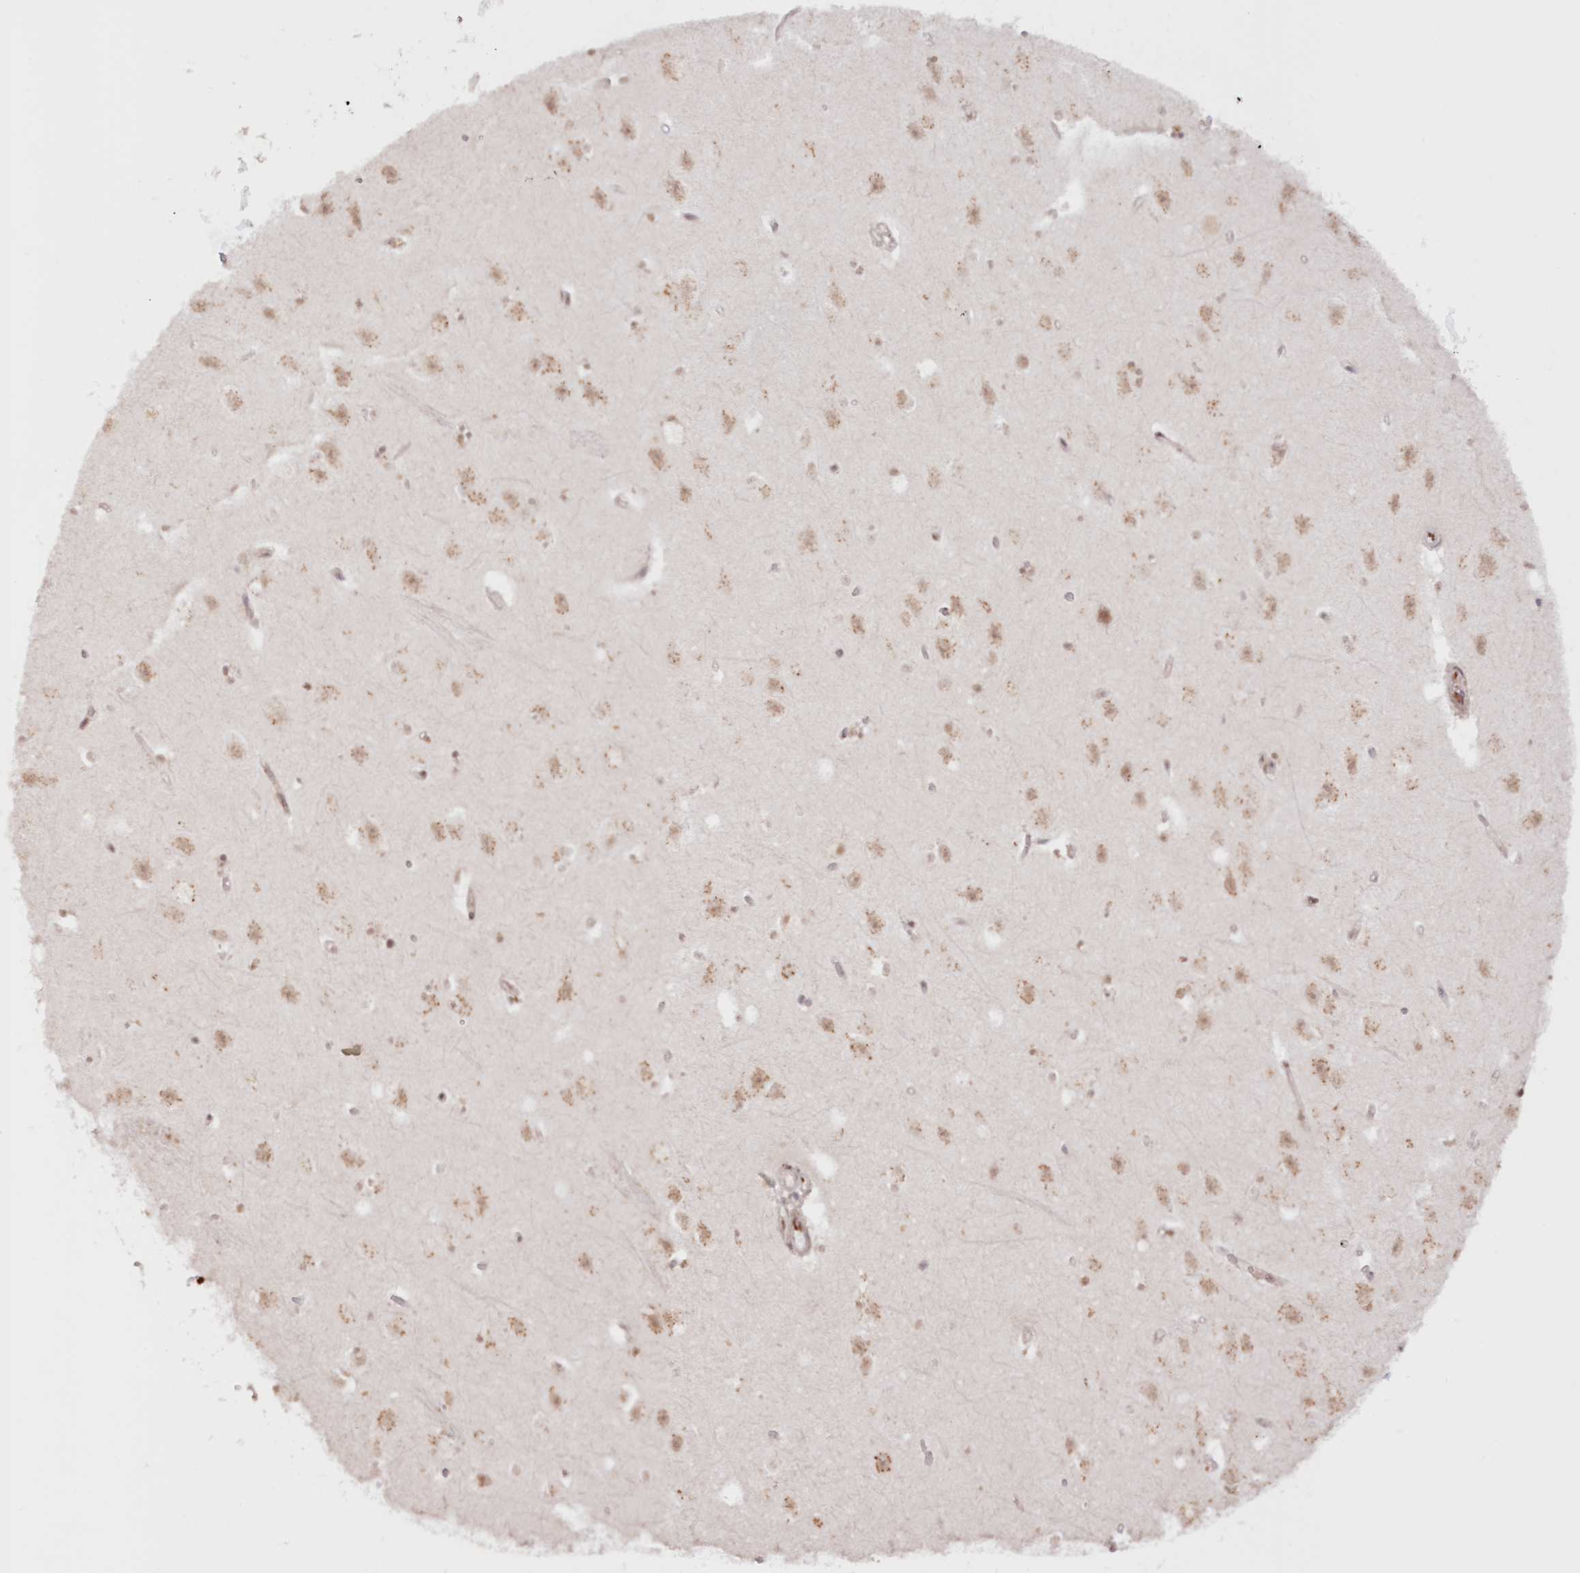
{"staining": {"intensity": "negative", "quantity": "none", "location": "none"}, "tissue": "hippocampus", "cell_type": "Glial cells", "image_type": "normal", "snomed": [{"axis": "morphology", "description": "Normal tissue, NOS"}, {"axis": "topography", "description": "Hippocampus"}], "caption": "This is an immunohistochemistry image of benign human hippocampus. There is no staining in glial cells.", "gene": "POLR2B", "patient": {"sex": "female", "age": 64}}